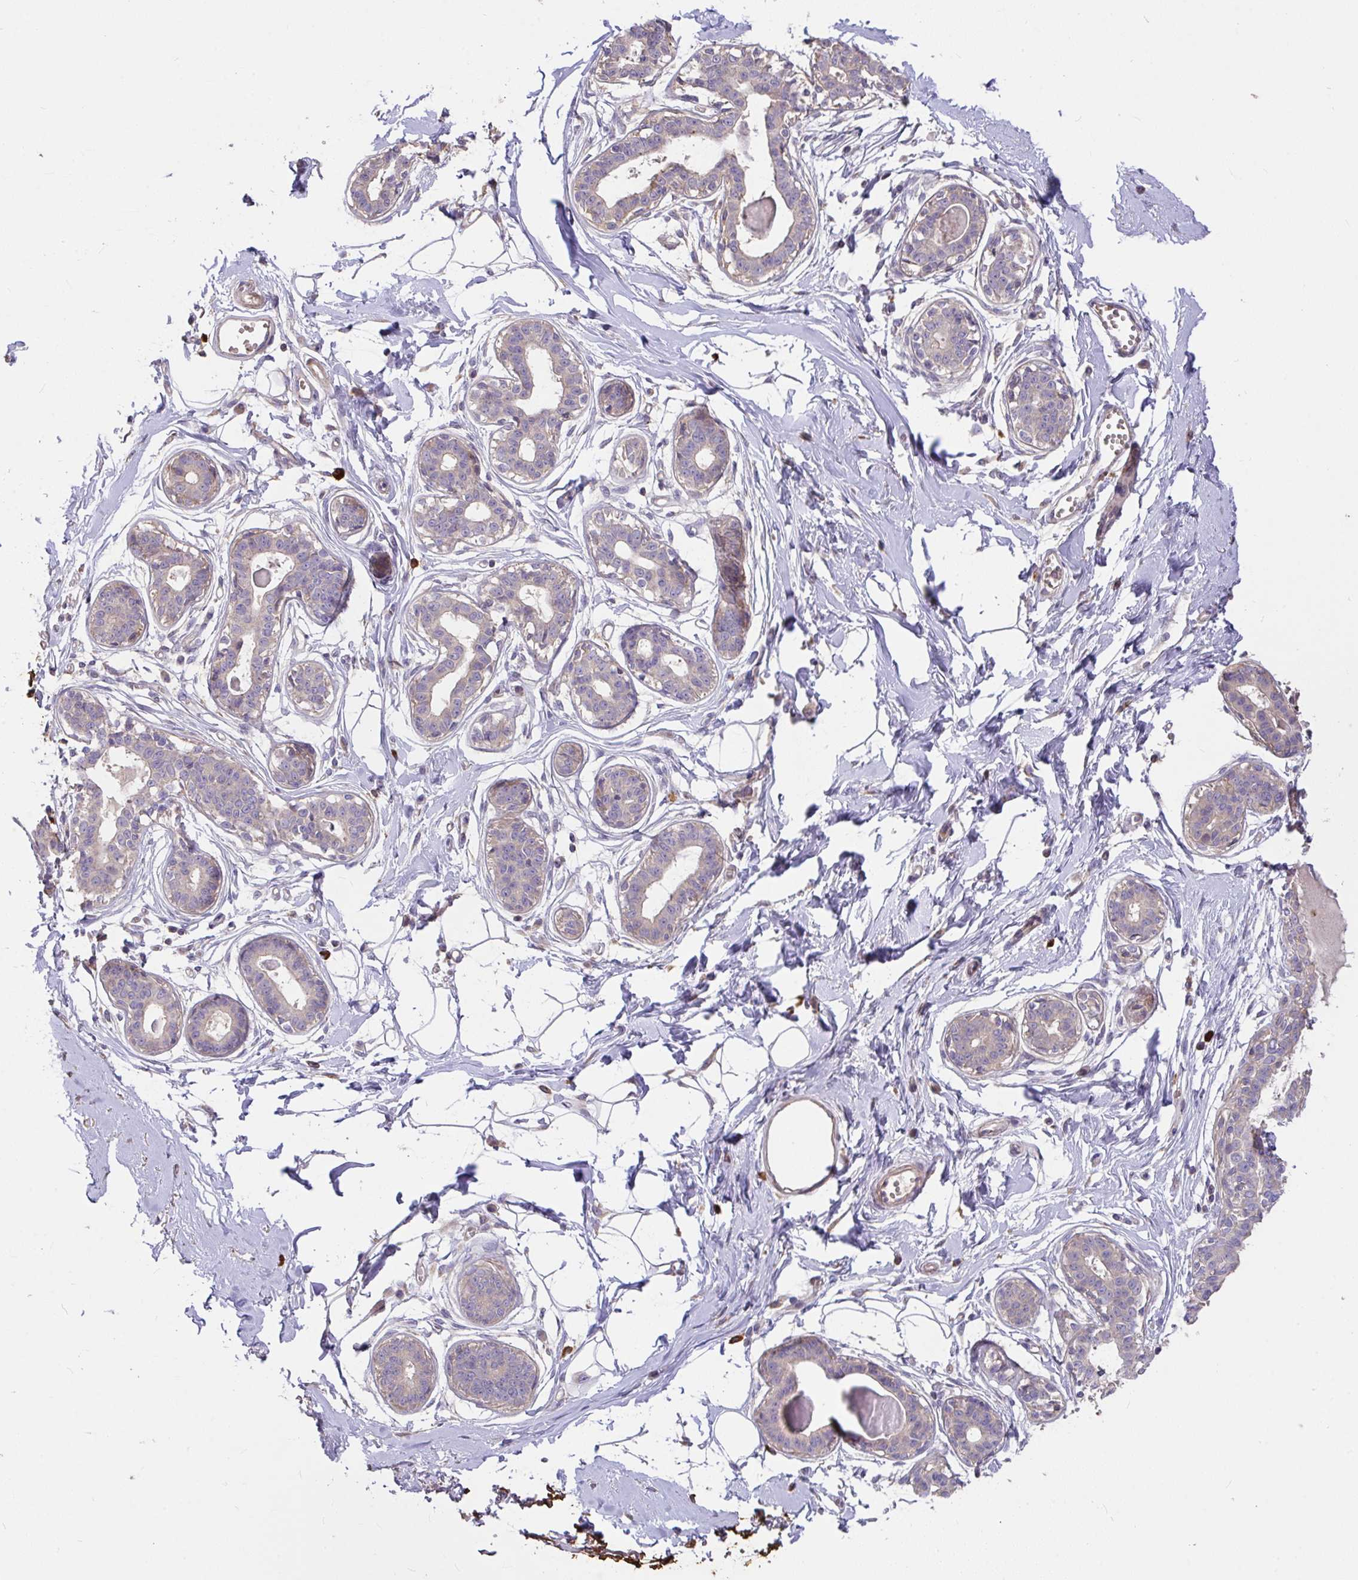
{"staining": {"intensity": "negative", "quantity": "none", "location": "none"}, "tissue": "breast", "cell_type": "Adipocytes", "image_type": "normal", "snomed": [{"axis": "morphology", "description": "Normal tissue, NOS"}, {"axis": "topography", "description": "Breast"}], "caption": "Immunohistochemistry of normal human breast demonstrates no positivity in adipocytes. (DAB (3,3'-diaminobenzidine) IHC with hematoxylin counter stain).", "gene": "FCER1A", "patient": {"sex": "female", "age": 45}}